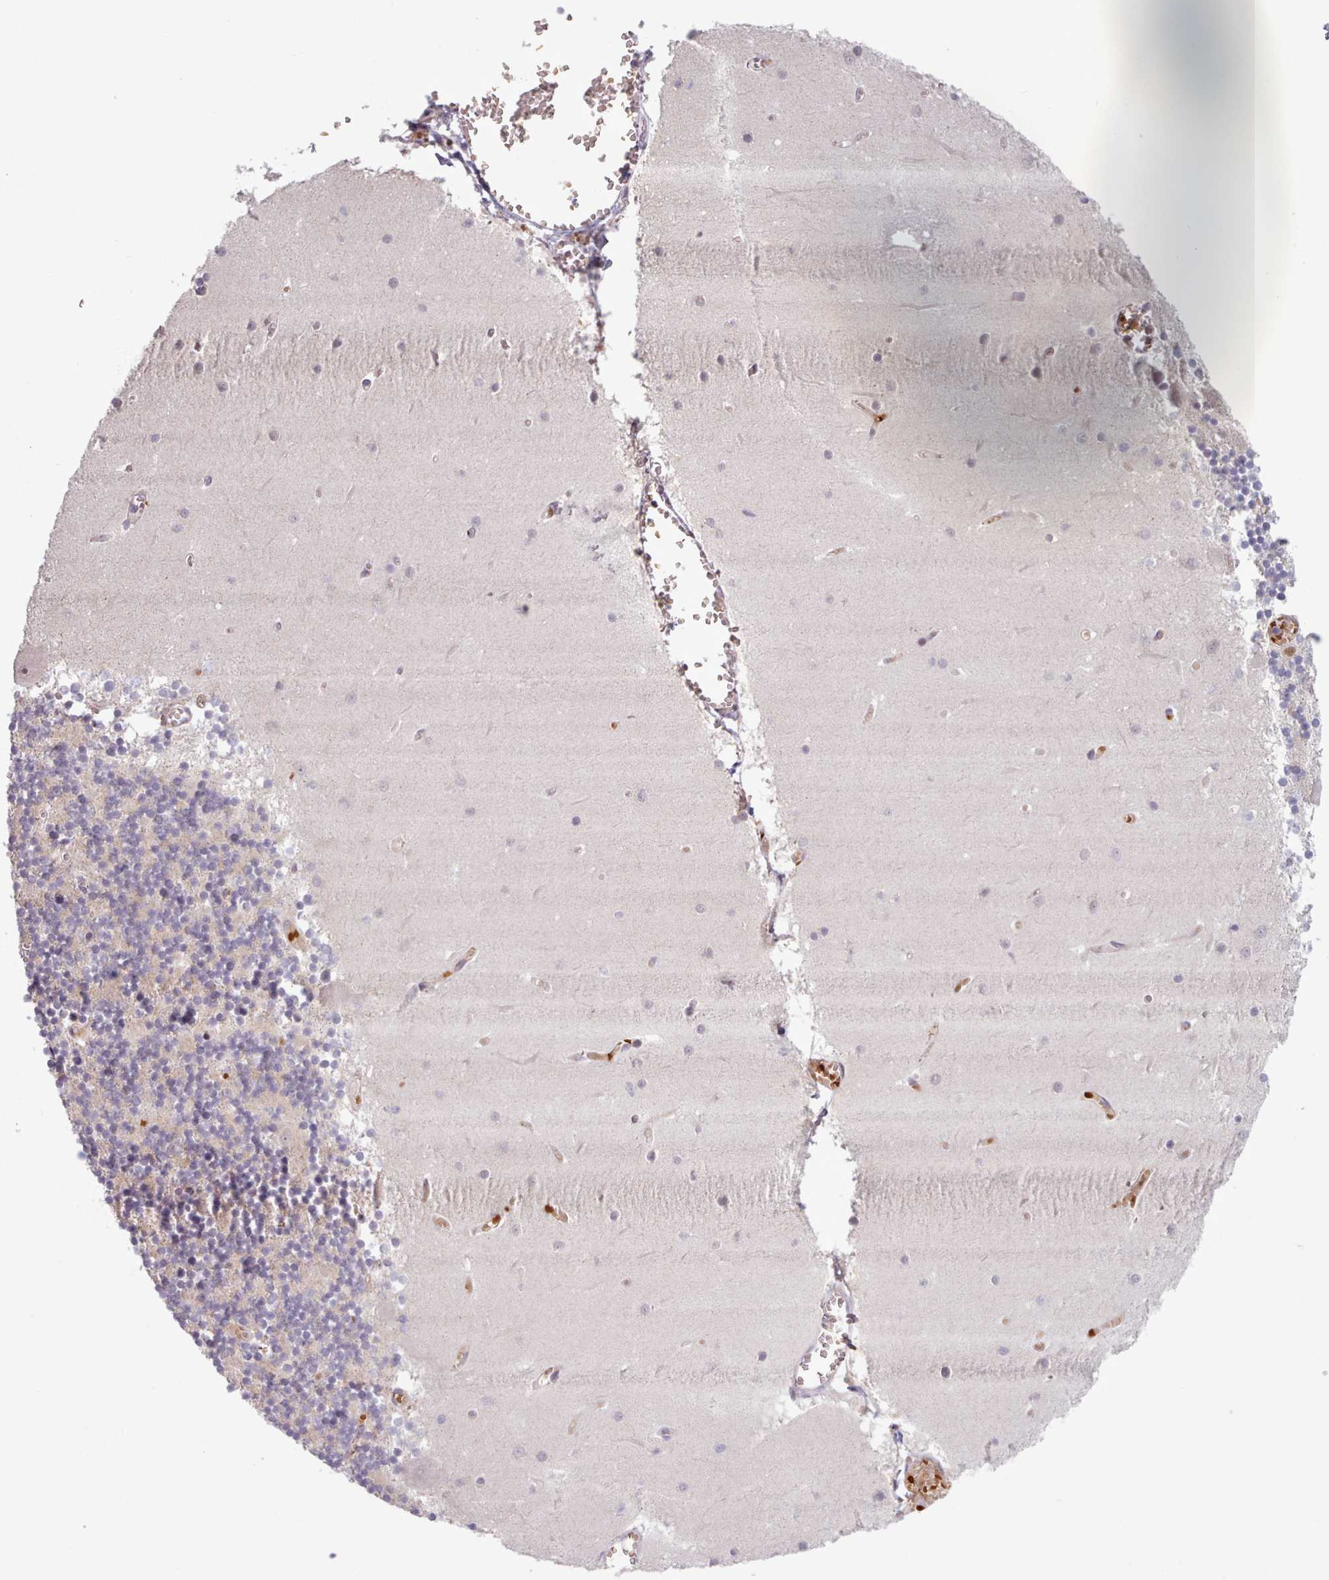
{"staining": {"intensity": "negative", "quantity": "none", "location": "none"}, "tissue": "cerebellum", "cell_type": "Cells in granular layer", "image_type": "normal", "snomed": [{"axis": "morphology", "description": "Normal tissue, NOS"}, {"axis": "topography", "description": "Cerebellum"}], "caption": "Photomicrograph shows no significant protein positivity in cells in granular layer of benign cerebellum.", "gene": "KBTBD6", "patient": {"sex": "female", "age": 28}}